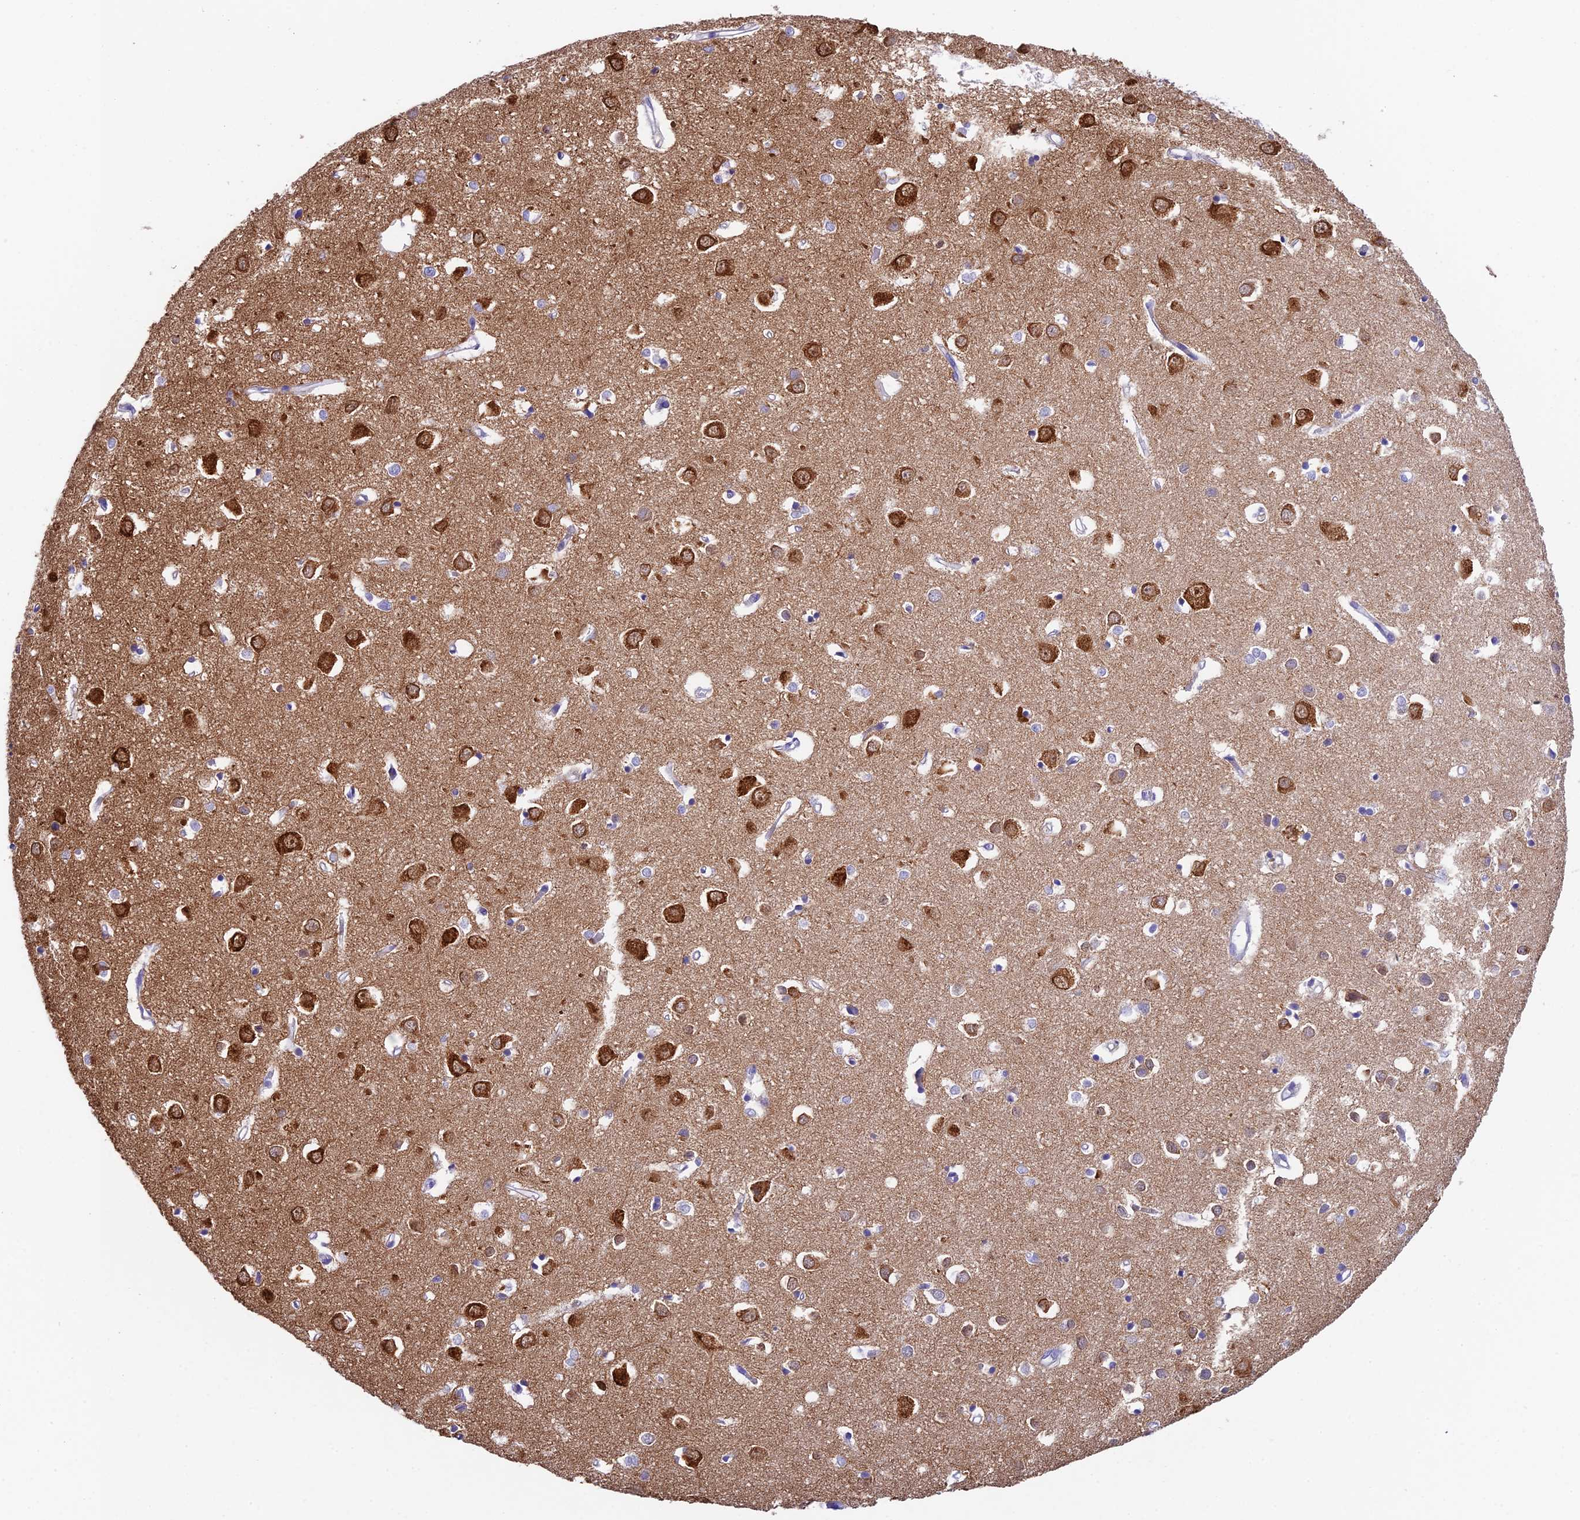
{"staining": {"intensity": "negative", "quantity": "none", "location": "none"}, "tissue": "cerebral cortex", "cell_type": "Endothelial cells", "image_type": "normal", "snomed": [{"axis": "morphology", "description": "Normal tissue, NOS"}, {"axis": "topography", "description": "Cerebral cortex"}], "caption": "DAB (3,3'-diaminobenzidine) immunohistochemical staining of normal human cerebral cortex displays no significant expression in endothelial cells.", "gene": "DUSP29", "patient": {"sex": "female", "age": 64}}